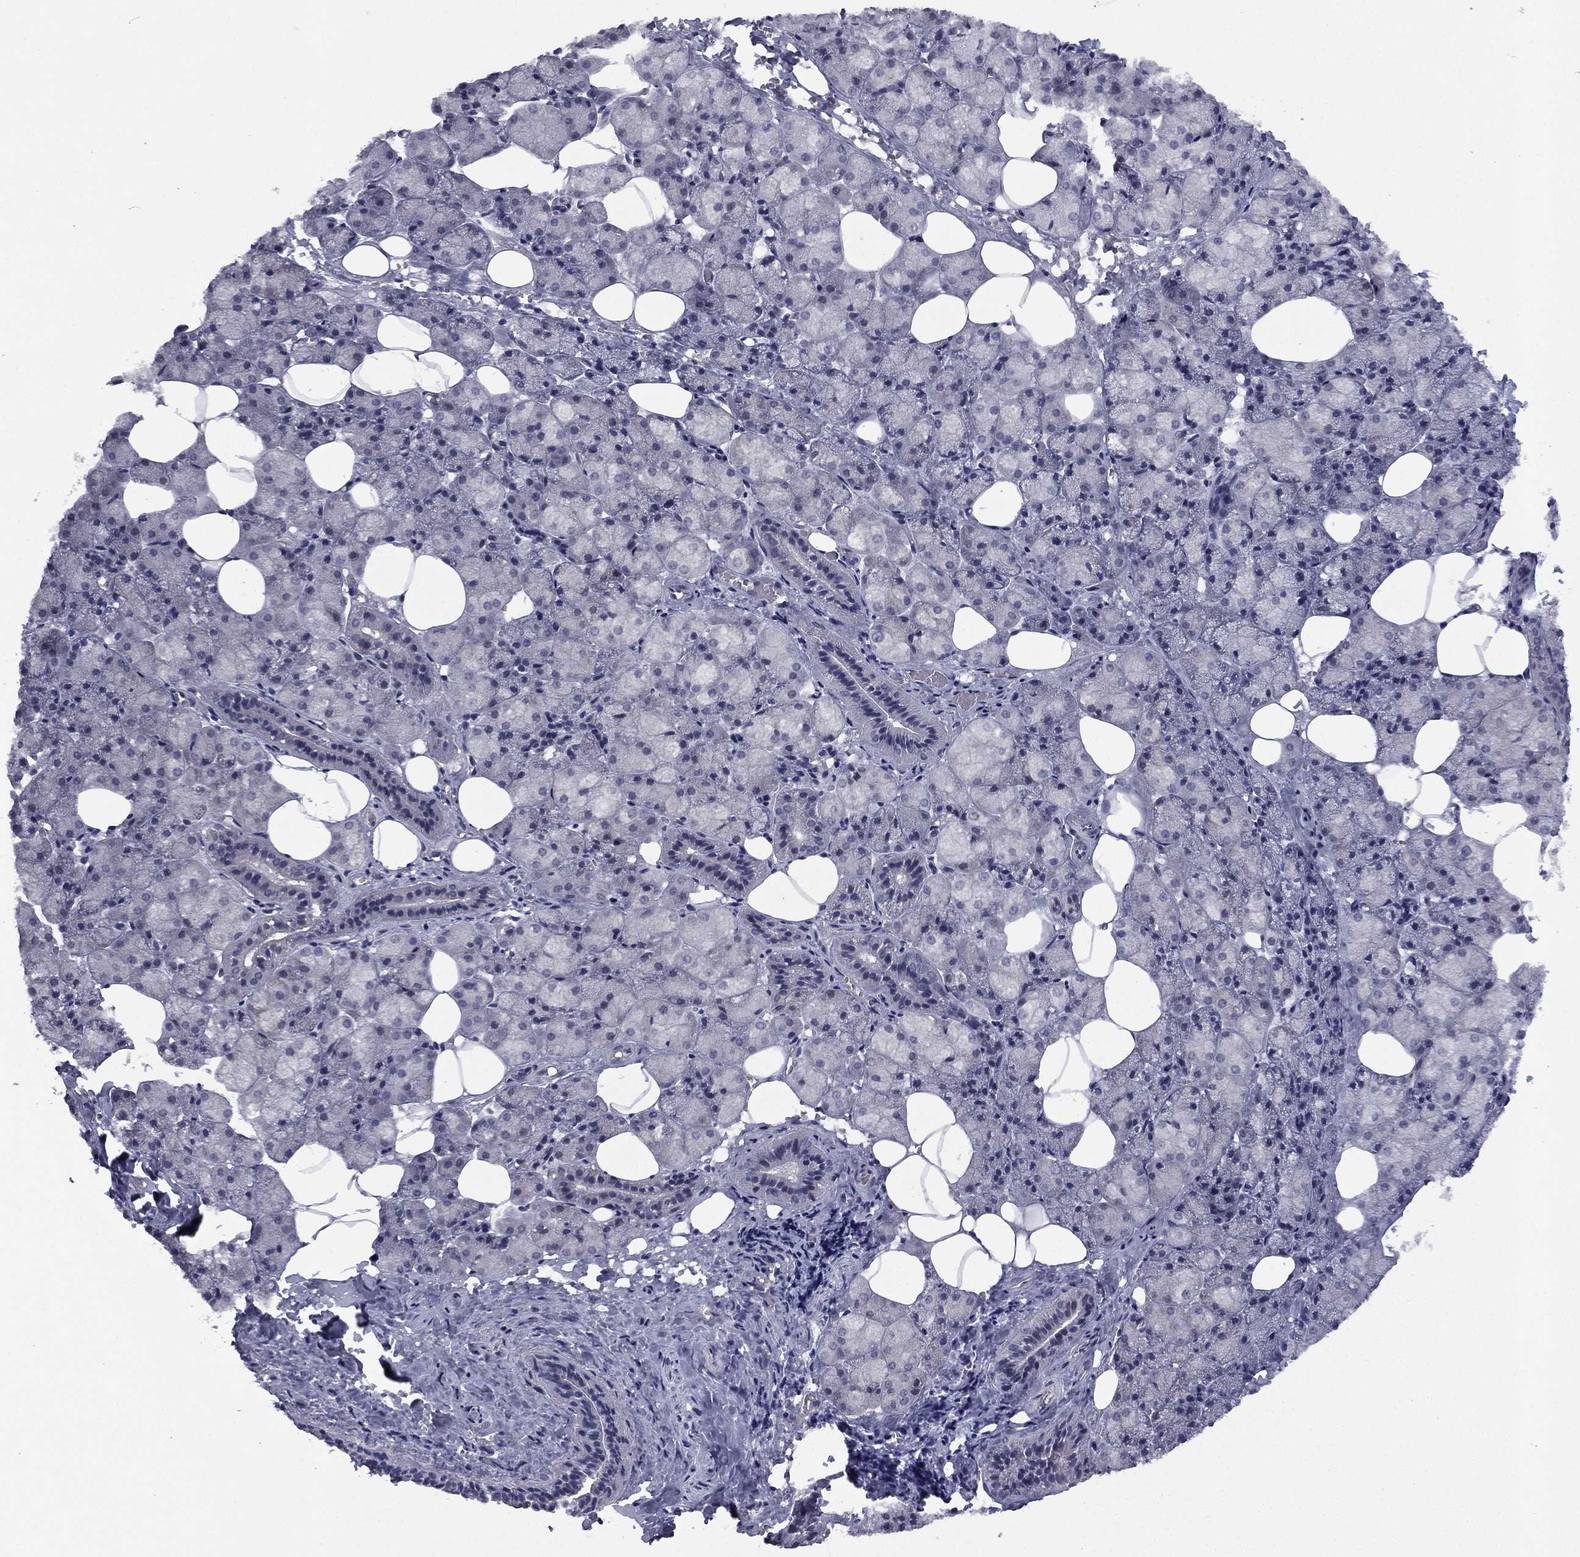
{"staining": {"intensity": "negative", "quantity": "none", "location": "none"}, "tissue": "salivary gland", "cell_type": "Glandular cells", "image_type": "normal", "snomed": [{"axis": "morphology", "description": "Normal tissue, NOS"}, {"axis": "topography", "description": "Salivary gland"}], "caption": "Salivary gland stained for a protein using IHC demonstrates no staining glandular cells.", "gene": "ACTRT2", "patient": {"sex": "male", "age": 38}}